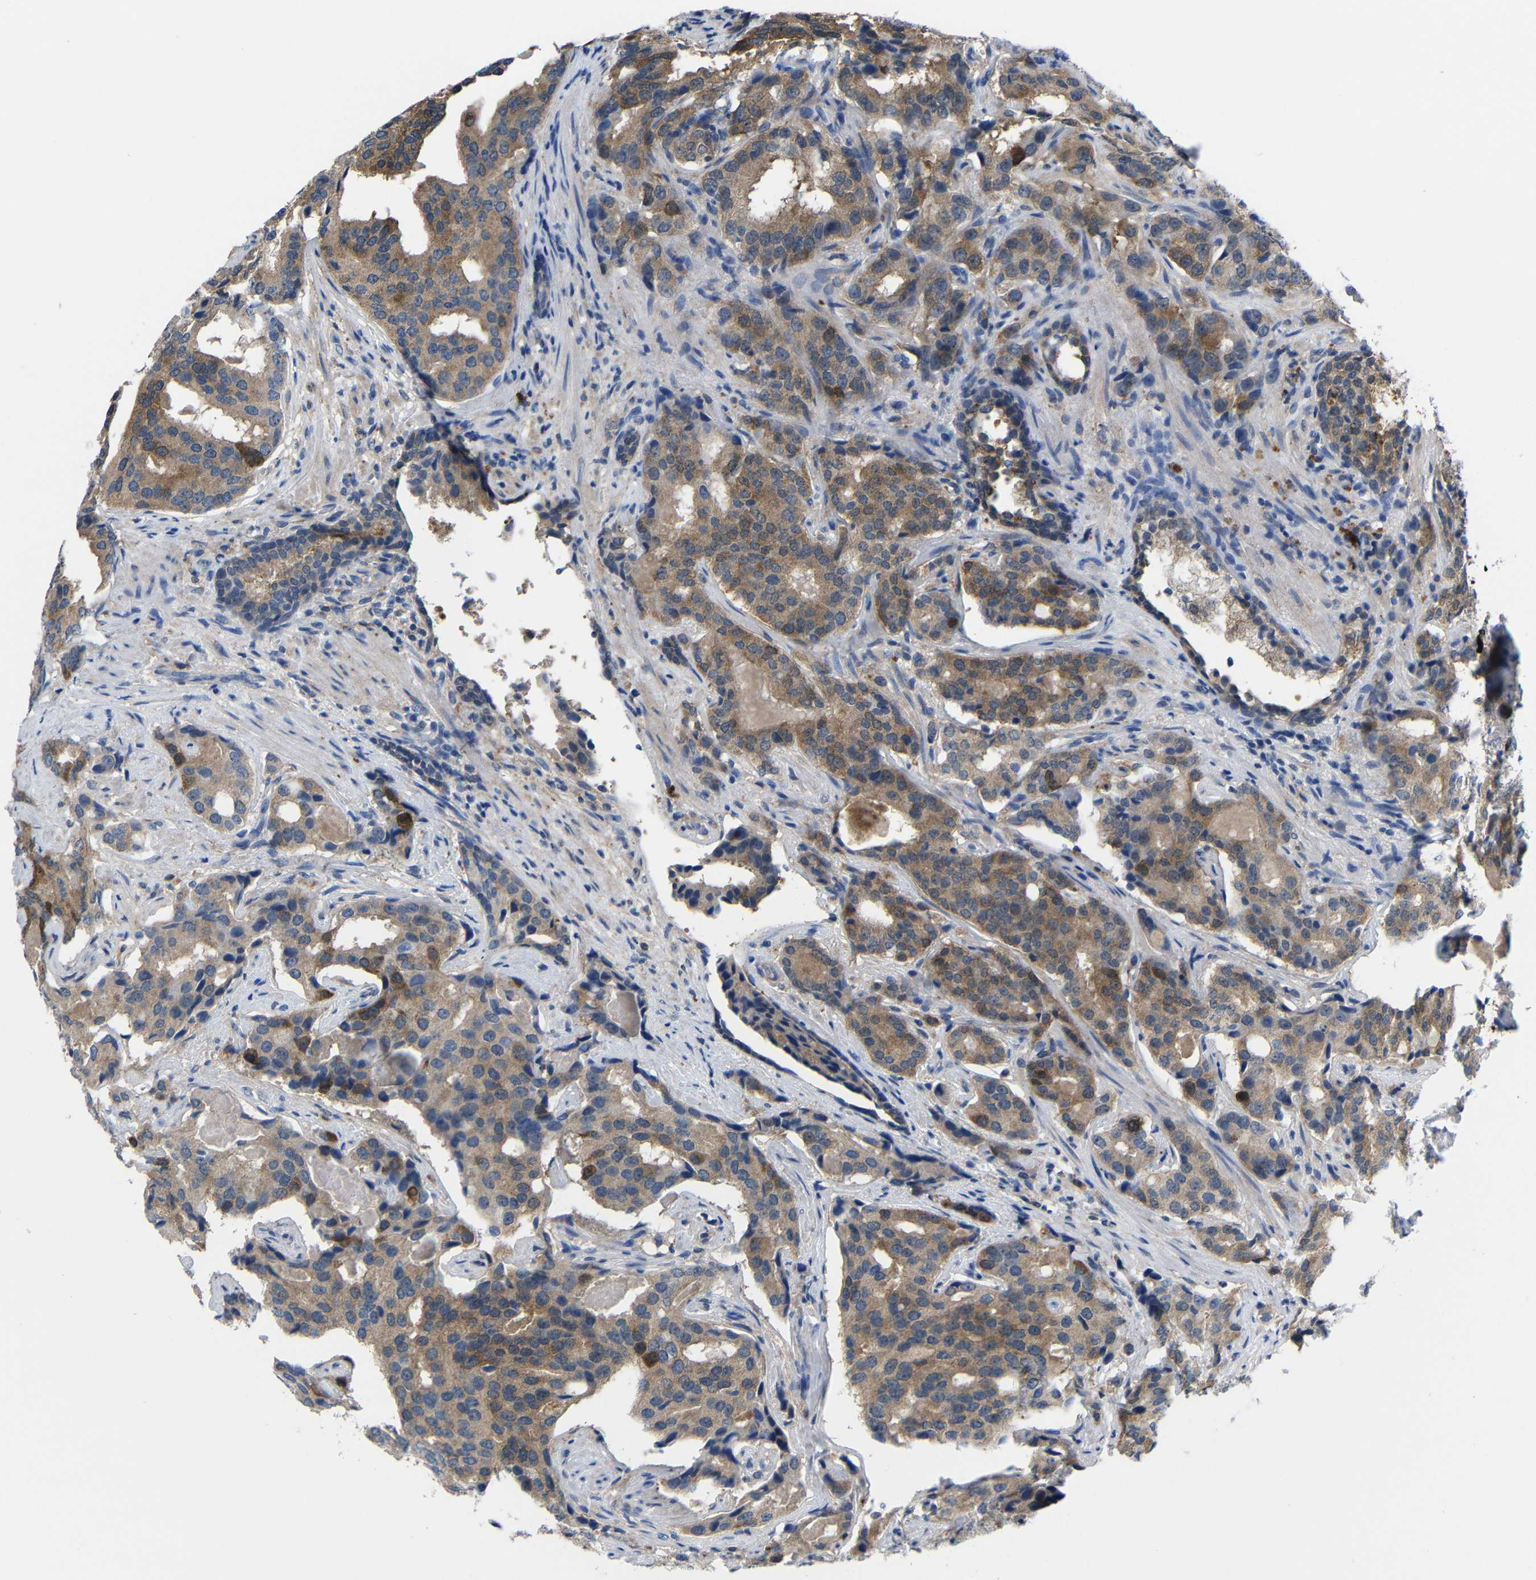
{"staining": {"intensity": "moderate", "quantity": ">75%", "location": "cytoplasmic/membranous"}, "tissue": "prostate cancer", "cell_type": "Tumor cells", "image_type": "cancer", "snomed": [{"axis": "morphology", "description": "Adenocarcinoma, High grade"}, {"axis": "topography", "description": "Prostate"}], "caption": "Prostate cancer (adenocarcinoma (high-grade)) stained with a brown dye reveals moderate cytoplasmic/membranous positive staining in approximately >75% of tumor cells.", "gene": "PEBP1", "patient": {"sex": "male", "age": 58}}